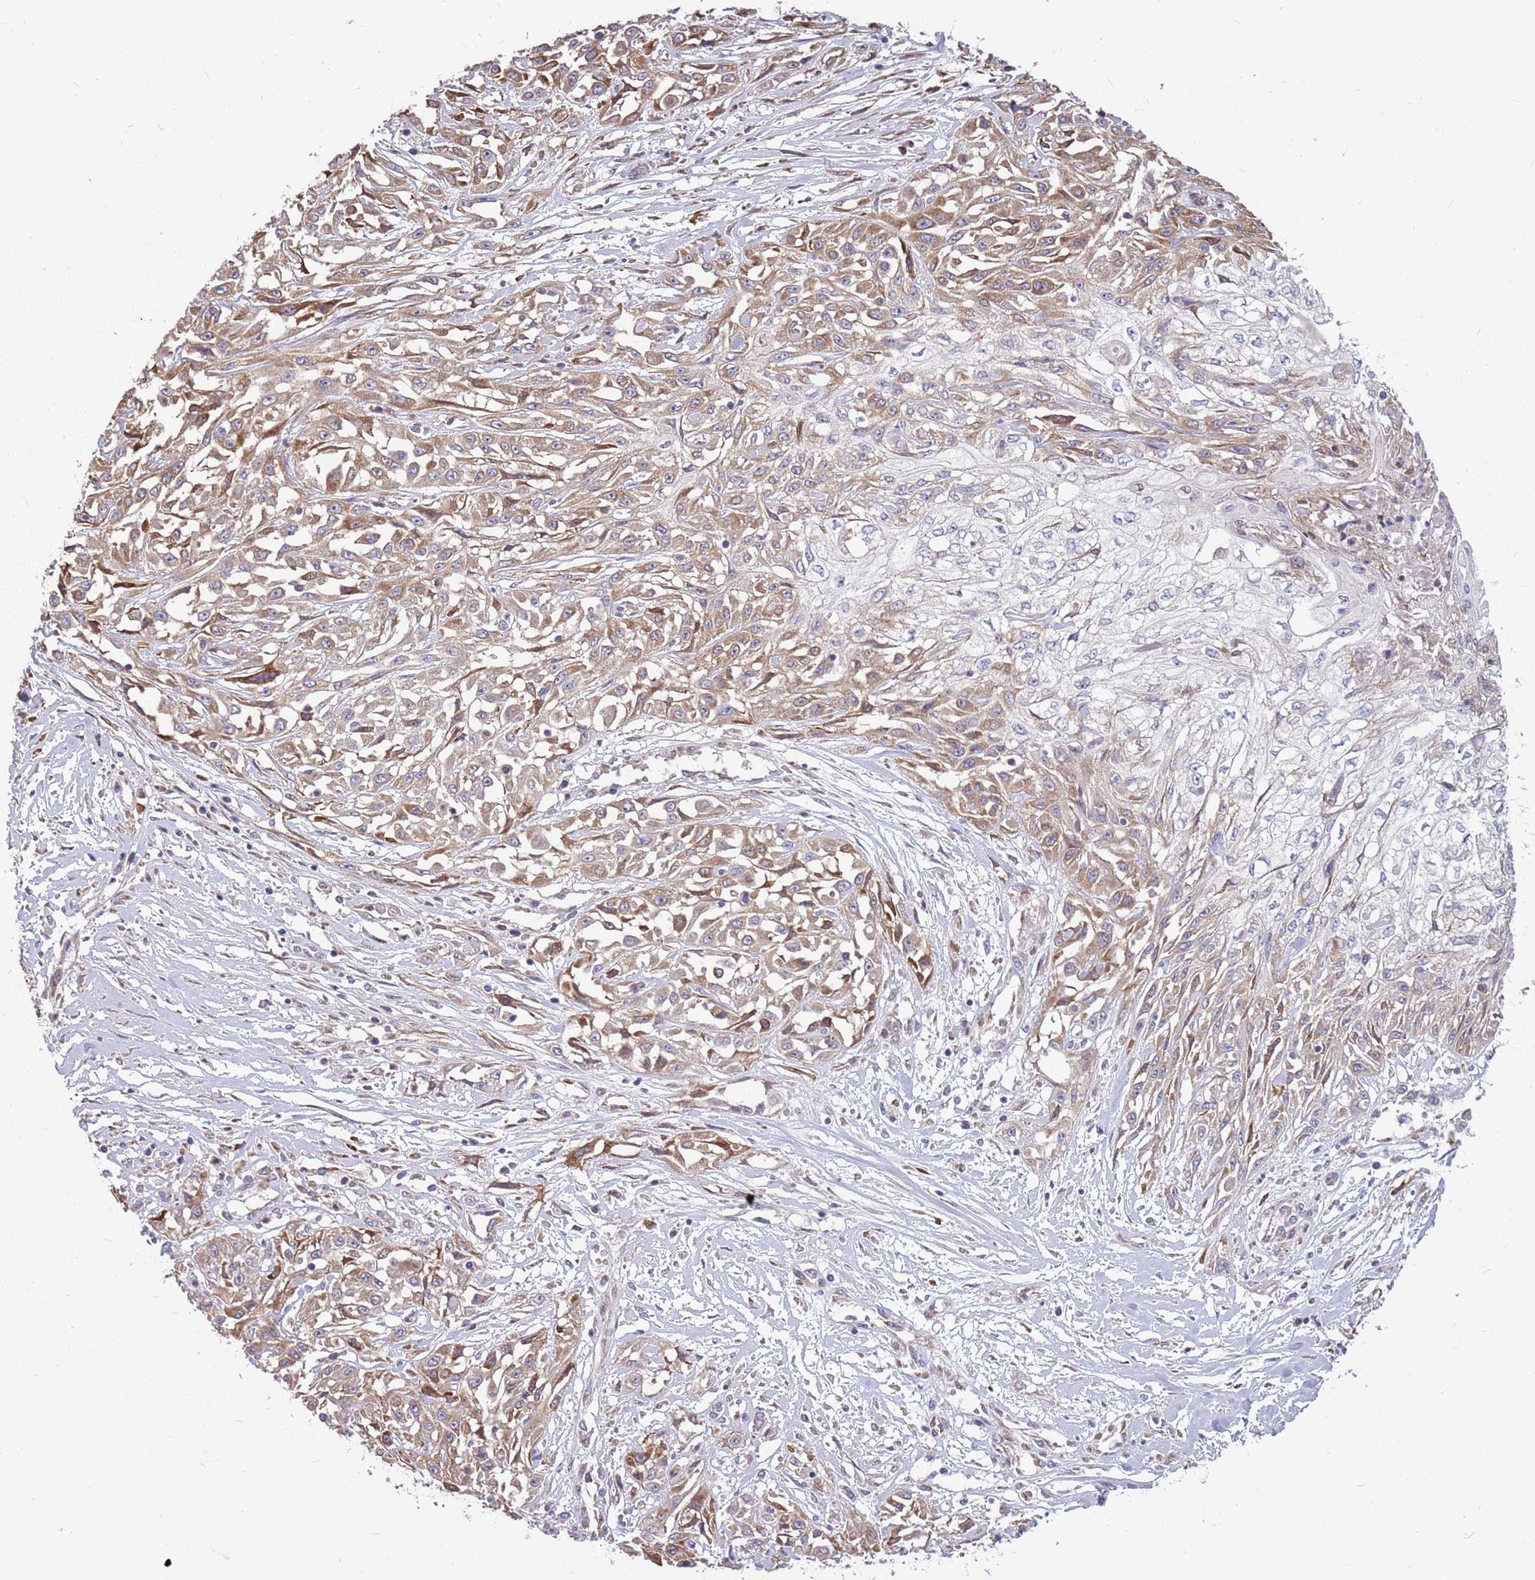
{"staining": {"intensity": "moderate", "quantity": ">75%", "location": "cytoplasmic/membranous"}, "tissue": "skin cancer", "cell_type": "Tumor cells", "image_type": "cancer", "snomed": [{"axis": "morphology", "description": "Squamous cell carcinoma, NOS"}, {"axis": "morphology", "description": "Squamous cell carcinoma, metastatic, NOS"}, {"axis": "topography", "description": "Skin"}, {"axis": "topography", "description": "Lymph node"}], "caption": "An image of human skin metastatic squamous cell carcinoma stained for a protein shows moderate cytoplasmic/membranous brown staining in tumor cells.", "gene": "PPP1R27", "patient": {"sex": "male", "age": 75}}